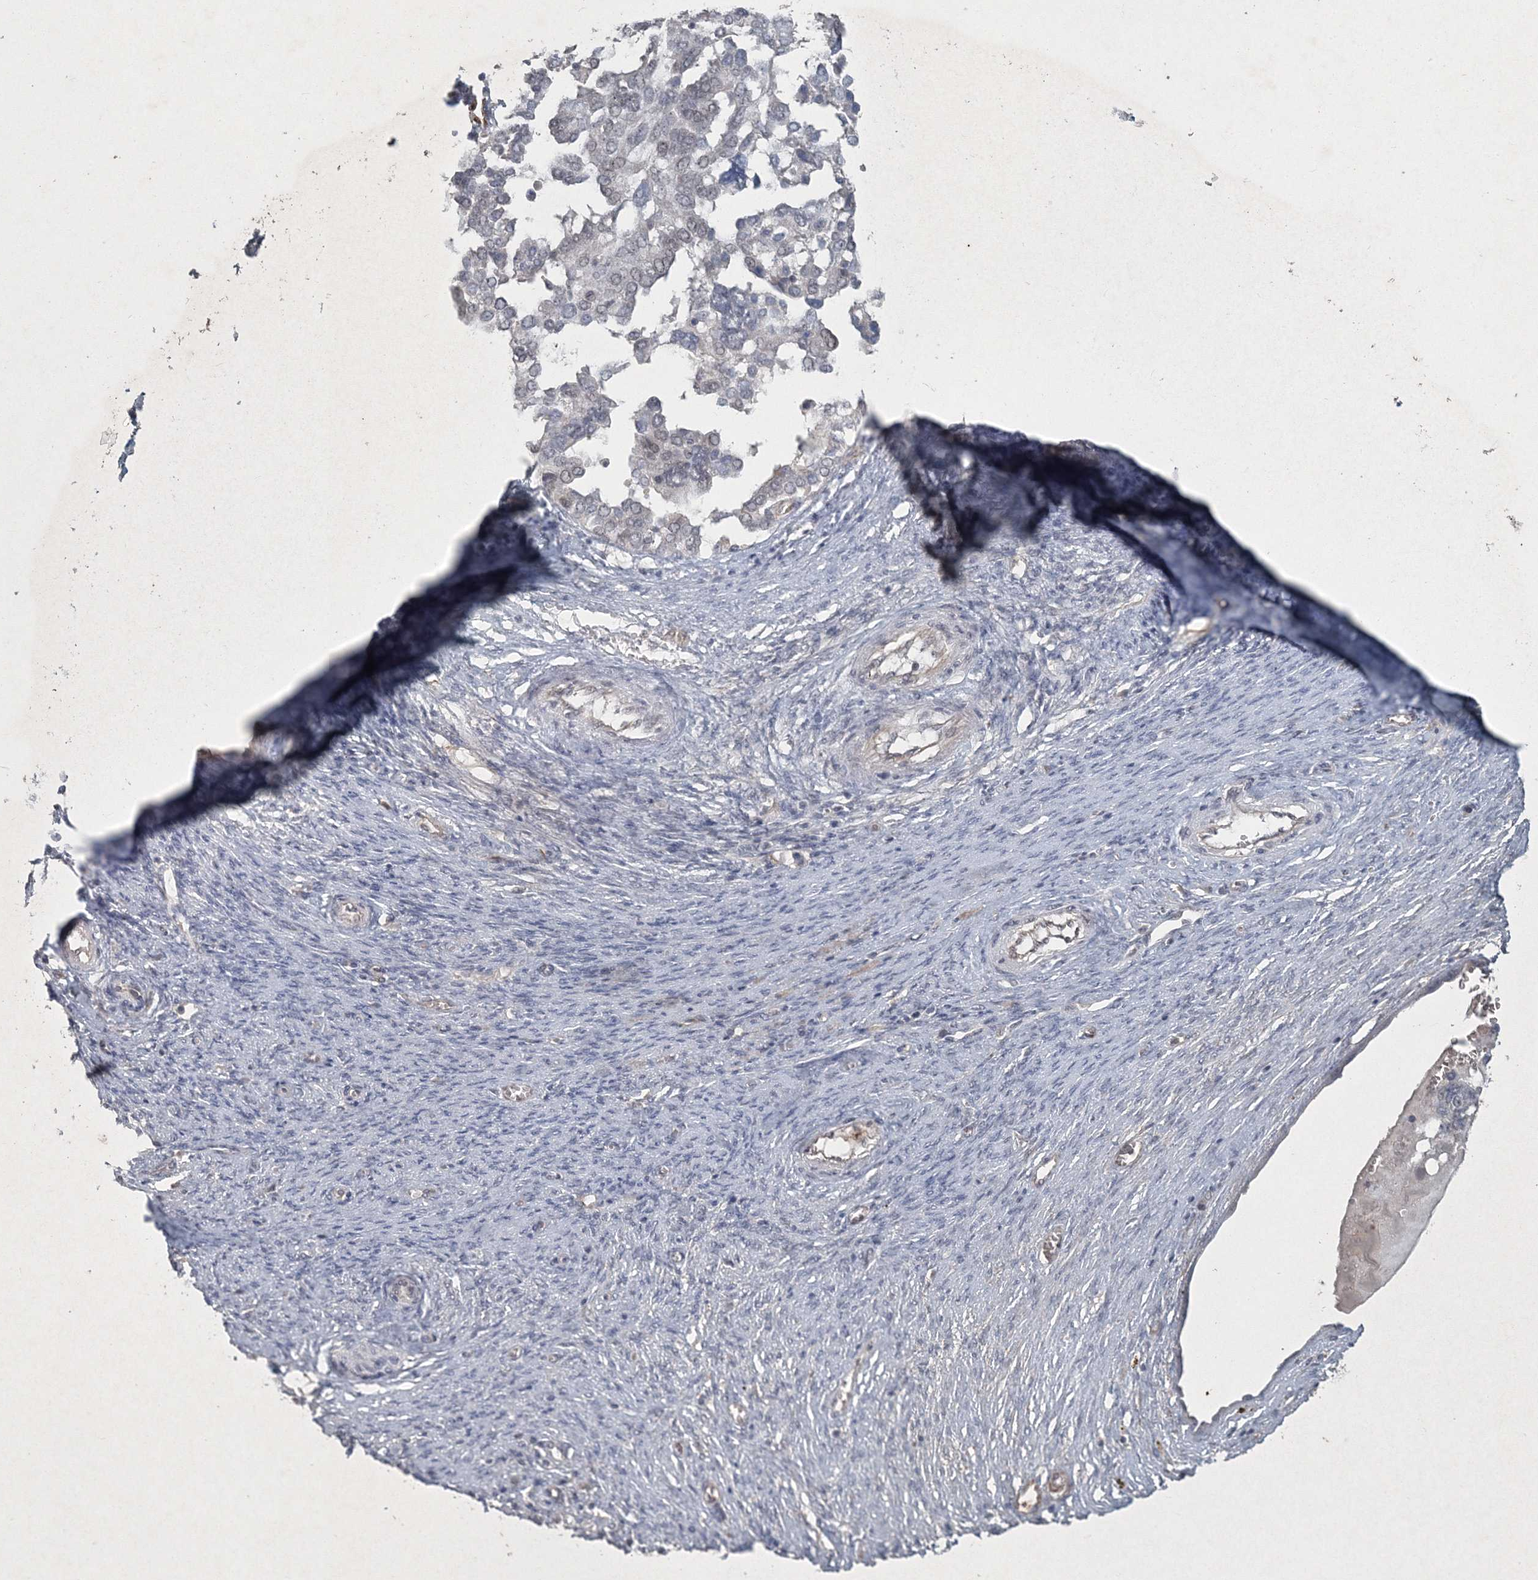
{"staining": {"intensity": "negative", "quantity": "none", "location": "none"}, "tissue": "ovarian cancer", "cell_type": "Tumor cells", "image_type": "cancer", "snomed": [{"axis": "morphology", "description": "Cystadenocarcinoma, serous, NOS"}, {"axis": "topography", "description": "Ovary"}], "caption": "A high-resolution histopathology image shows immunohistochemistry (IHC) staining of ovarian cancer (serous cystadenocarcinoma), which reveals no significant expression in tumor cells.", "gene": "UIMC1", "patient": {"sex": "female", "age": 44}}